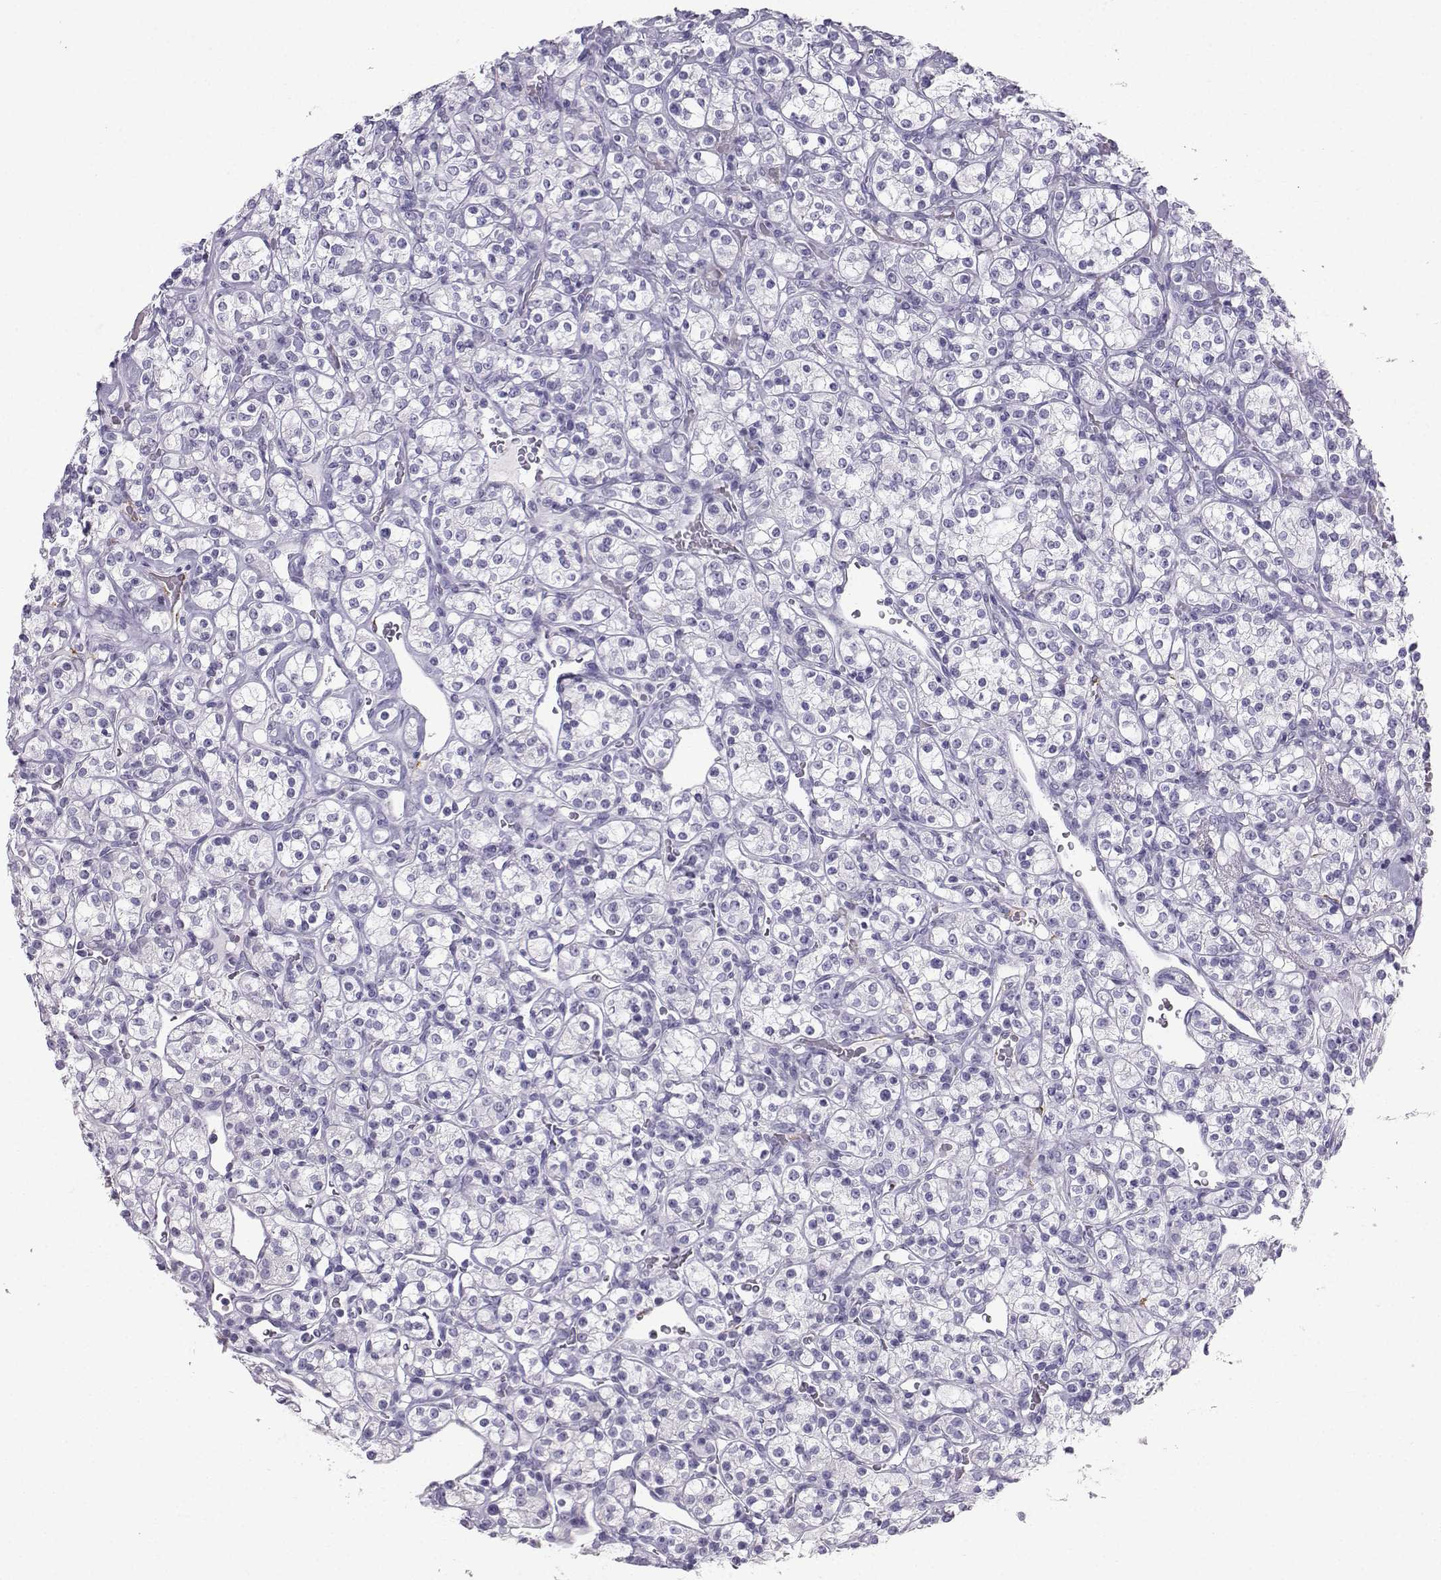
{"staining": {"intensity": "negative", "quantity": "none", "location": "none"}, "tissue": "renal cancer", "cell_type": "Tumor cells", "image_type": "cancer", "snomed": [{"axis": "morphology", "description": "Adenocarcinoma, NOS"}, {"axis": "topography", "description": "Kidney"}], "caption": "IHC of renal cancer (adenocarcinoma) demonstrates no positivity in tumor cells.", "gene": "IQCD", "patient": {"sex": "male", "age": 77}}